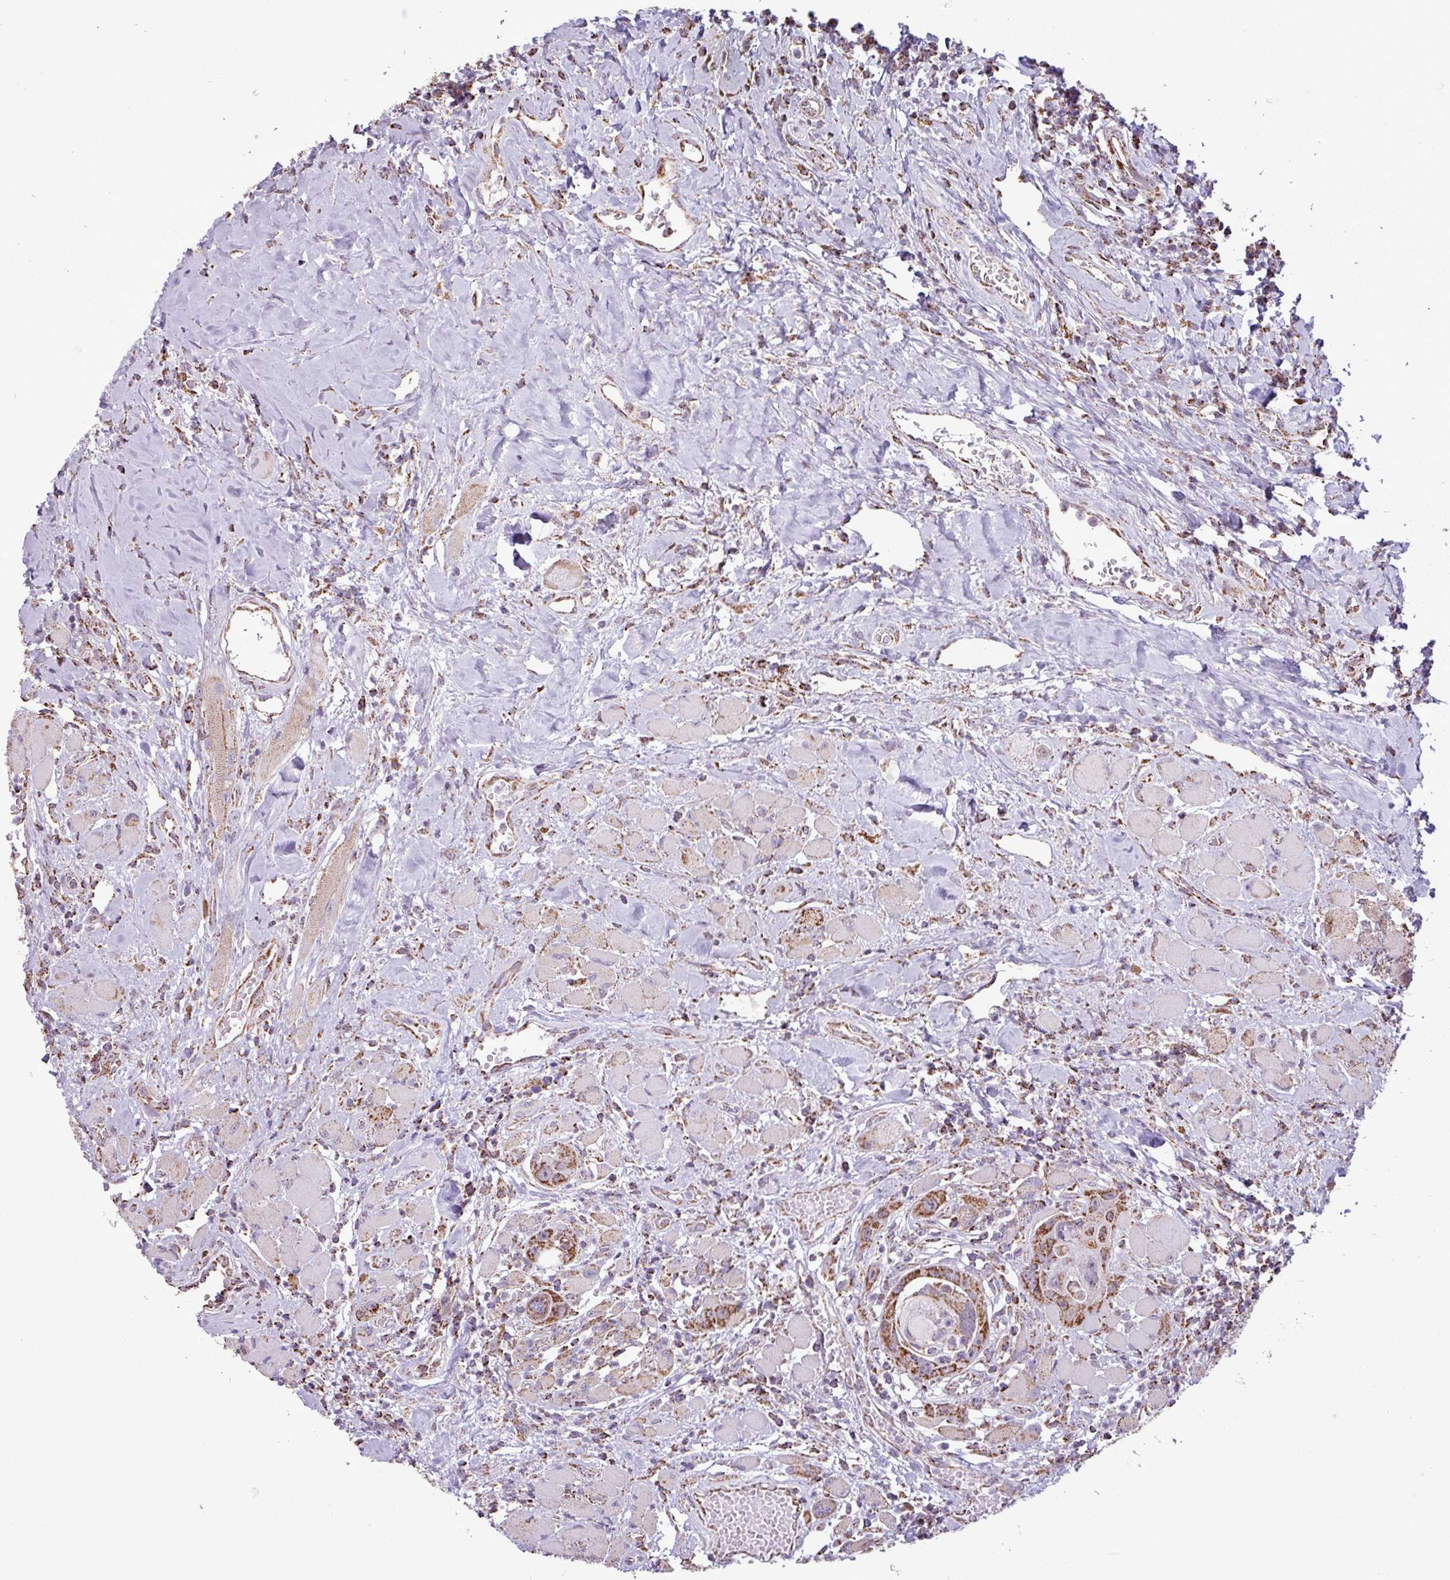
{"staining": {"intensity": "strong", "quantity": ">75%", "location": "cytoplasmic/membranous"}, "tissue": "head and neck cancer", "cell_type": "Tumor cells", "image_type": "cancer", "snomed": [{"axis": "morphology", "description": "Squamous cell carcinoma, NOS"}, {"axis": "topography", "description": "Head-Neck"}], "caption": "Squamous cell carcinoma (head and neck) stained with a brown dye shows strong cytoplasmic/membranous positive expression in approximately >75% of tumor cells.", "gene": "ALG8", "patient": {"sex": "female", "age": 59}}